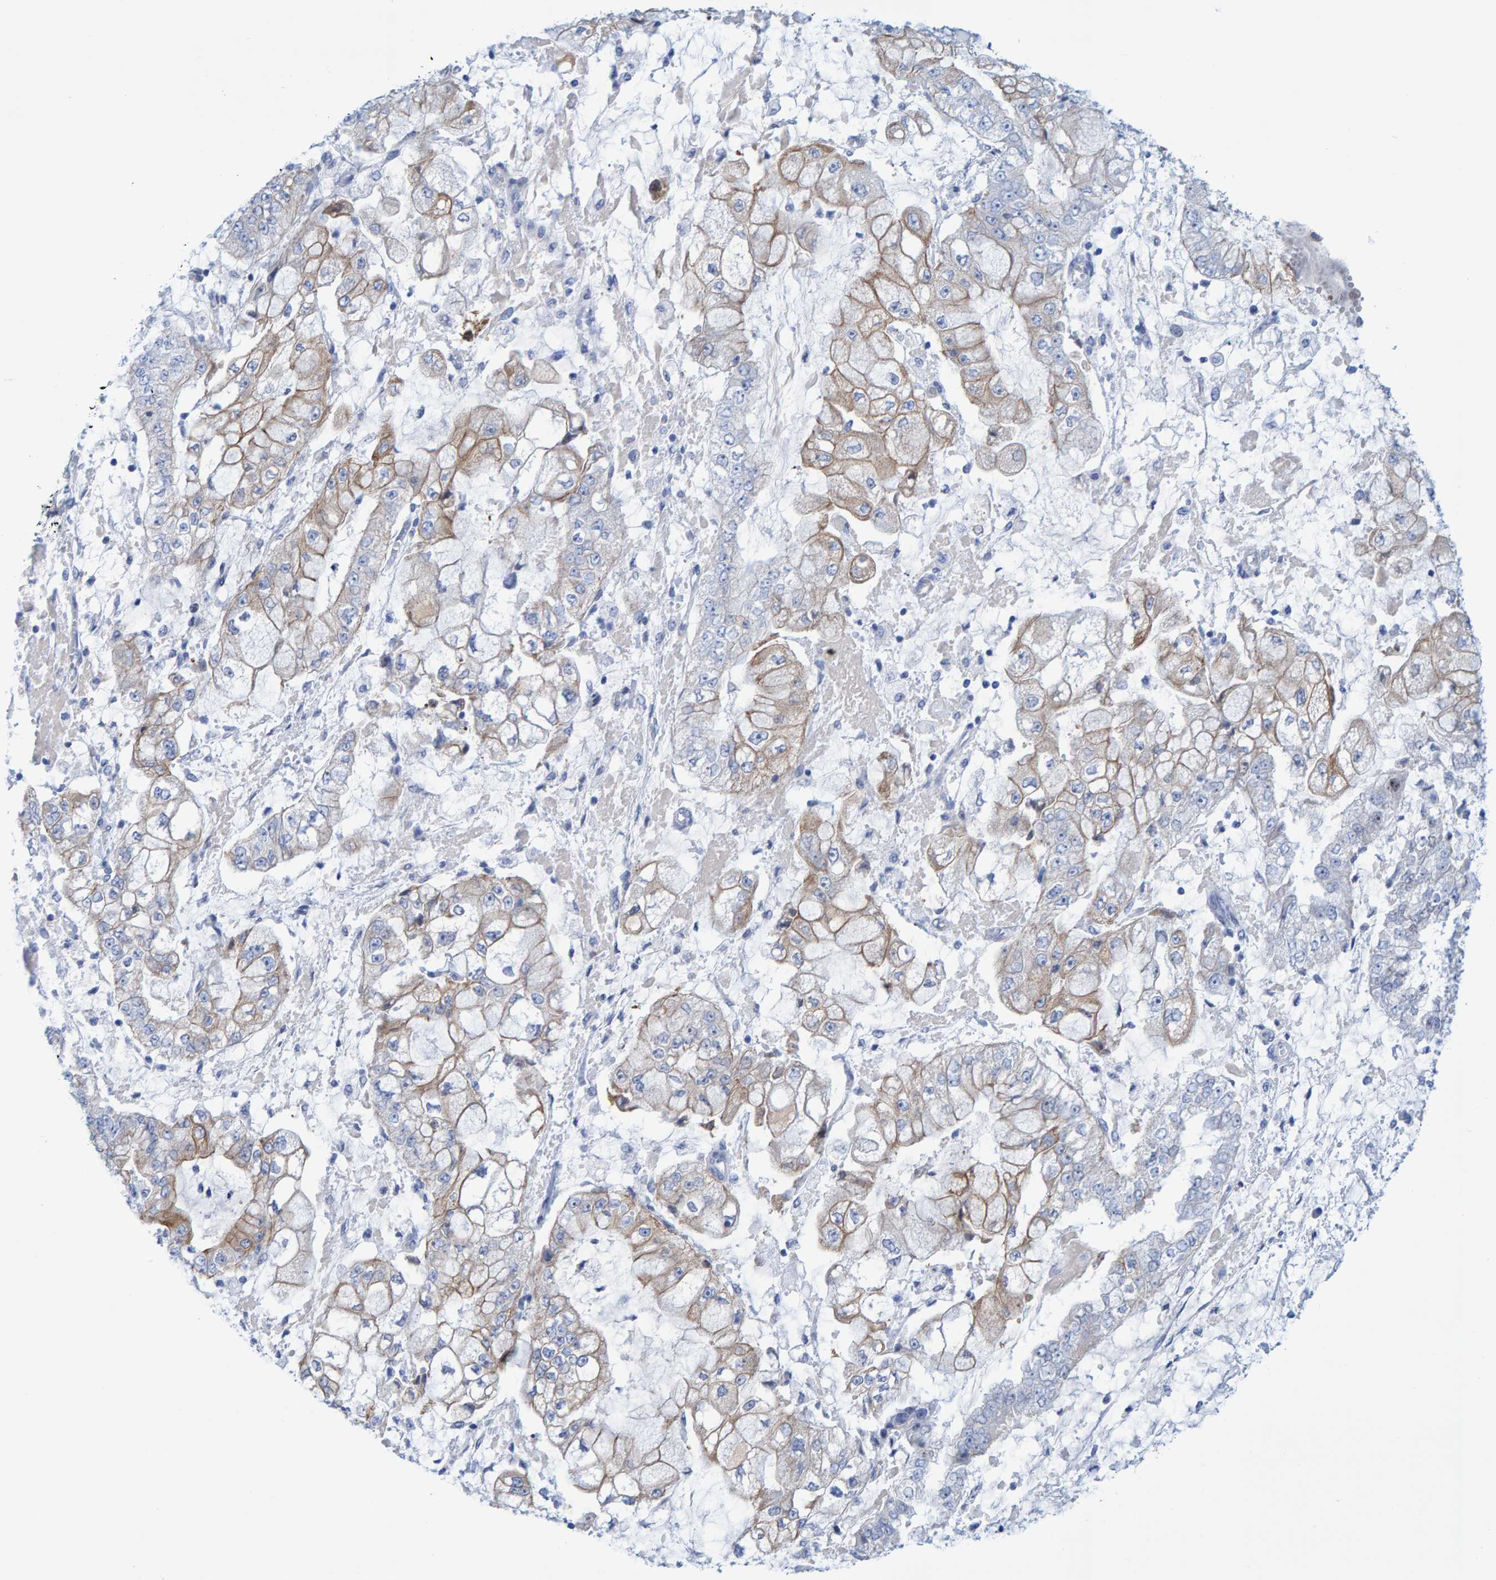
{"staining": {"intensity": "weak", "quantity": "25%-75%", "location": "cytoplasmic/membranous"}, "tissue": "stomach cancer", "cell_type": "Tumor cells", "image_type": "cancer", "snomed": [{"axis": "morphology", "description": "Adenocarcinoma, NOS"}, {"axis": "topography", "description": "Stomach"}], "caption": "Brown immunohistochemical staining in human stomach cancer displays weak cytoplasmic/membranous positivity in about 25%-75% of tumor cells.", "gene": "JAKMIP3", "patient": {"sex": "male", "age": 76}}